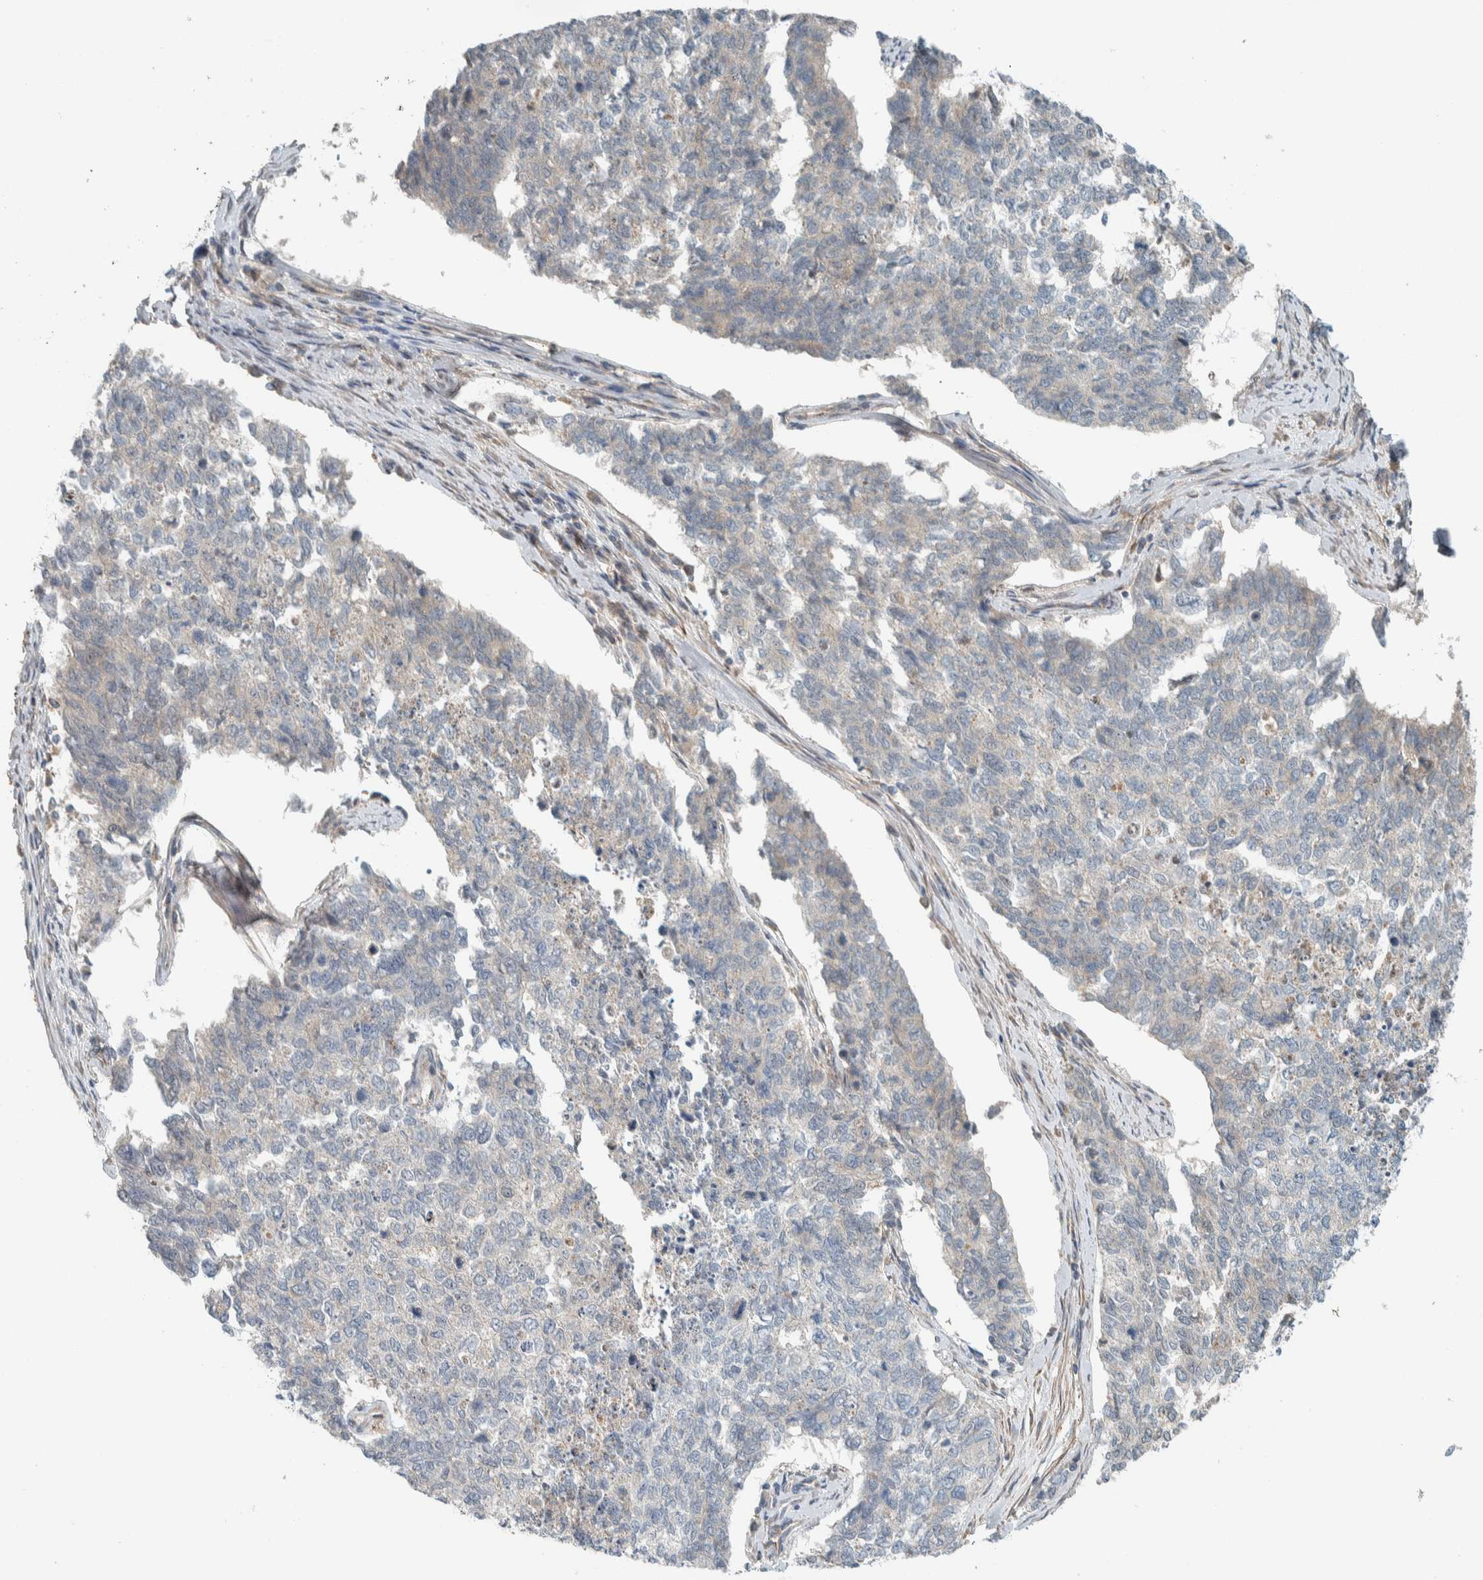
{"staining": {"intensity": "negative", "quantity": "none", "location": "none"}, "tissue": "cervical cancer", "cell_type": "Tumor cells", "image_type": "cancer", "snomed": [{"axis": "morphology", "description": "Squamous cell carcinoma, NOS"}, {"axis": "topography", "description": "Cervix"}], "caption": "Tumor cells are negative for protein expression in human cervical cancer (squamous cell carcinoma).", "gene": "SLFN12L", "patient": {"sex": "female", "age": 63}}